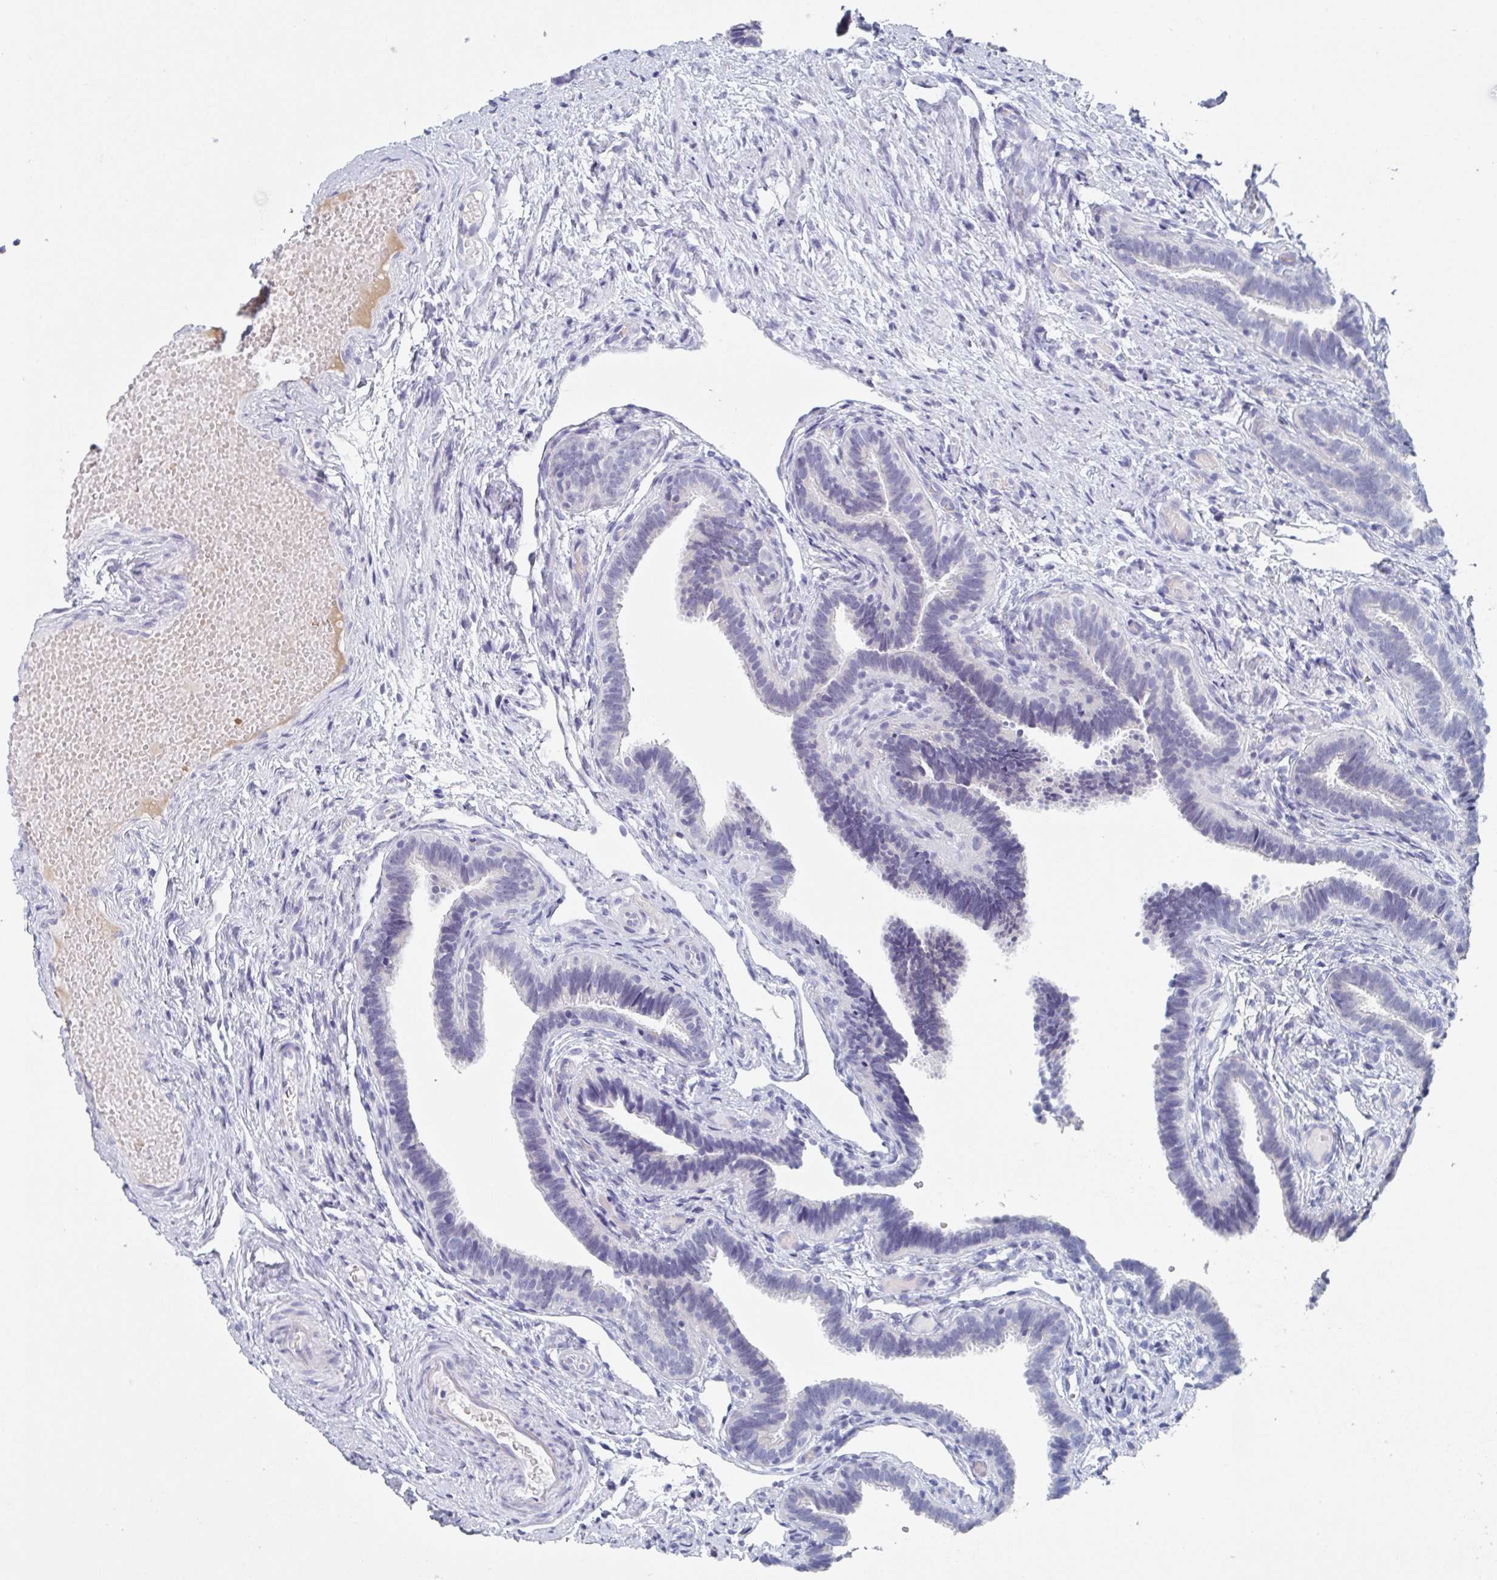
{"staining": {"intensity": "negative", "quantity": "none", "location": "none"}, "tissue": "fallopian tube", "cell_type": "Glandular cells", "image_type": "normal", "snomed": [{"axis": "morphology", "description": "Normal tissue, NOS"}, {"axis": "topography", "description": "Fallopian tube"}], "caption": "This is an immunohistochemistry image of benign fallopian tube. There is no expression in glandular cells.", "gene": "NT5C3B", "patient": {"sex": "female", "age": 37}}